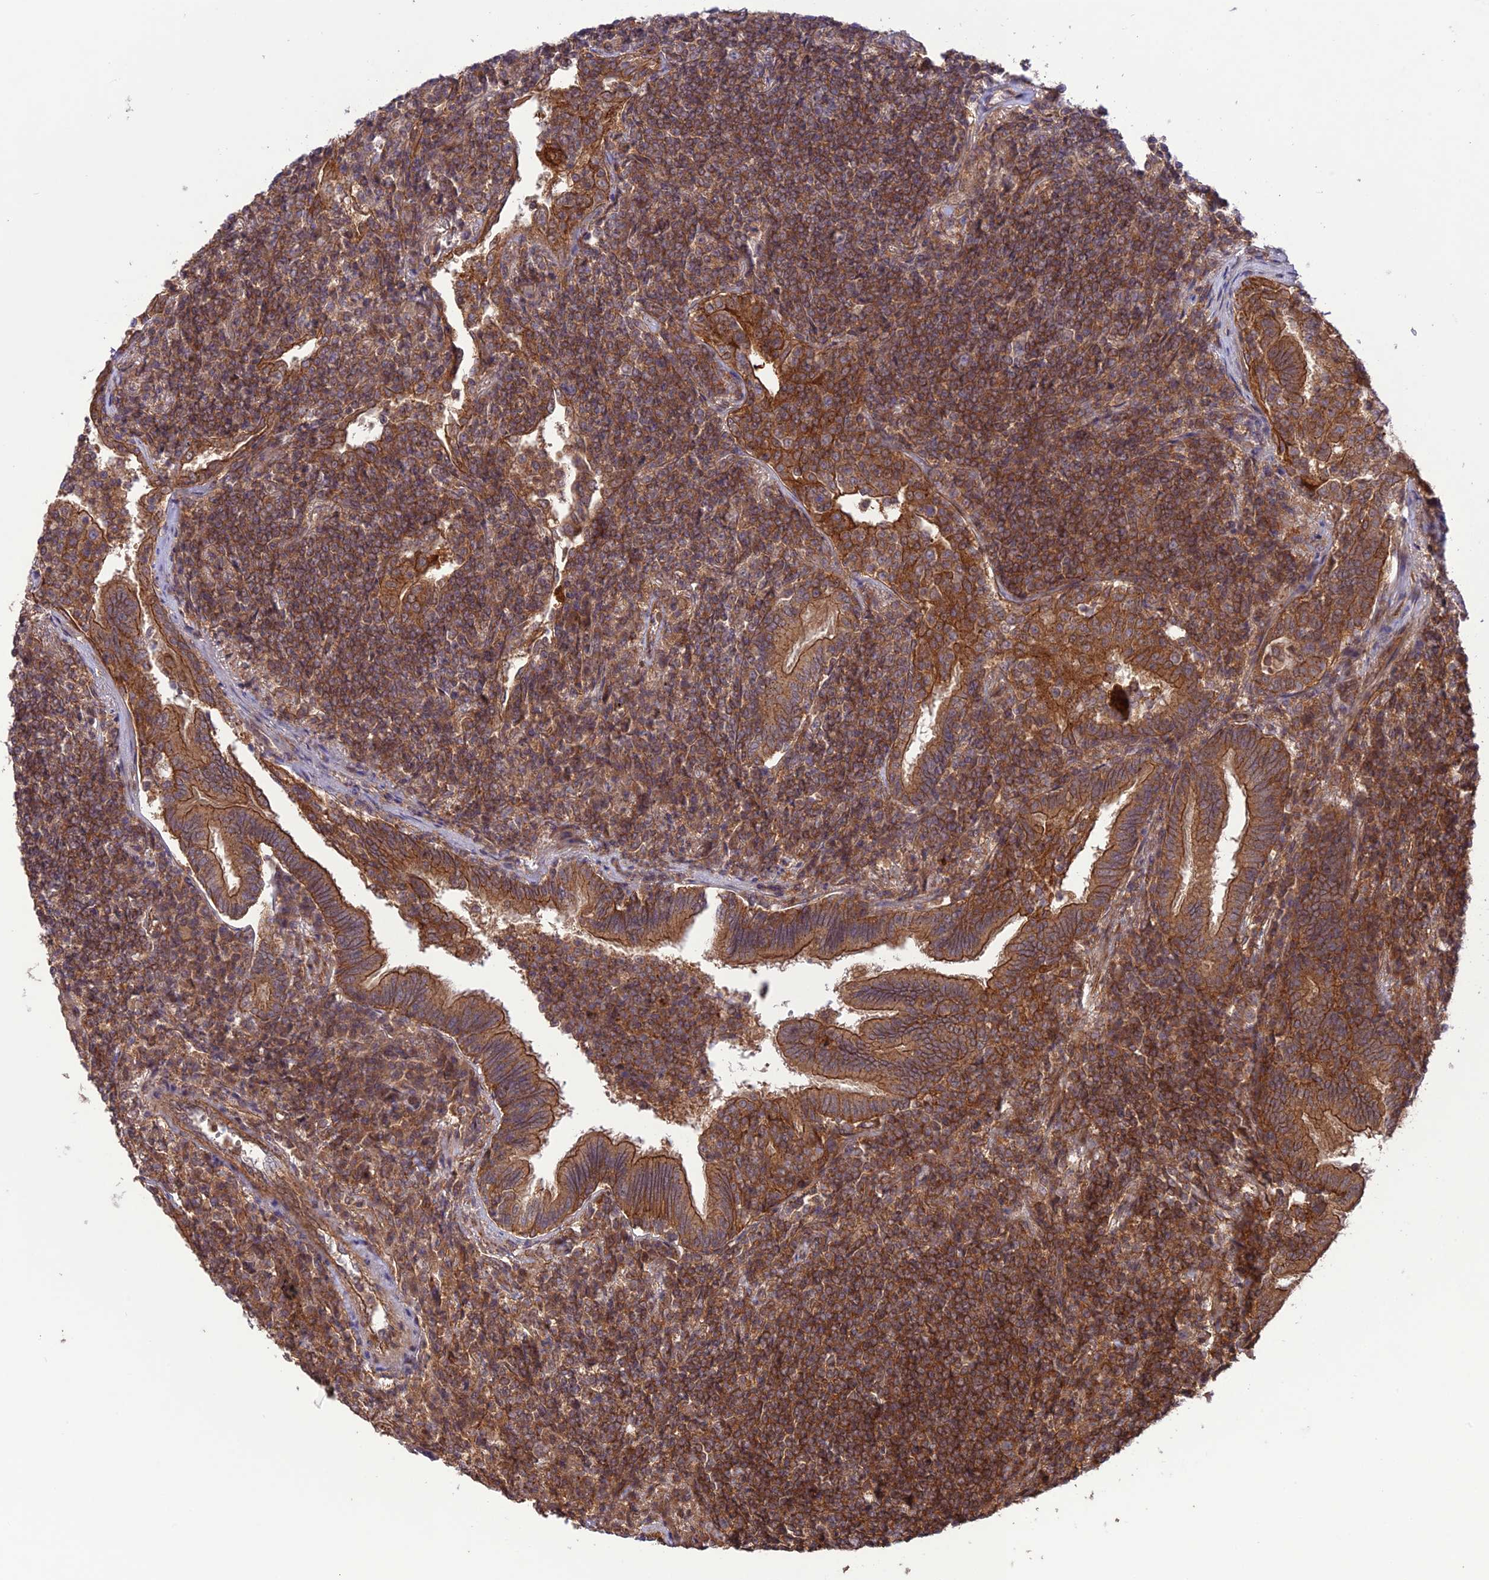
{"staining": {"intensity": "moderate", "quantity": ">75%", "location": "cytoplasmic/membranous"}, "tissue": "lymphoma", "cell_type": "Tumor cells", "image_type": "cancer", "snomed": [{"axis": "morphology", "description": "Malignant lymphoma, non-Hodgkin's type, Low grade"}, {"axis": "topography", "description": "Lung"}], "caption": "Brown immunohistochemical staining in human lymphoma demonstrates moderate cytoplasmic/membranous positivity in approximately >75% of tumor cells. The staining was performed using DAB, with brown indicating positive protein expression. Nuclei are stained blue with hematoxylin.", "gene": "FCHSD1", "patient": {"sex": "female", "age": 71}}